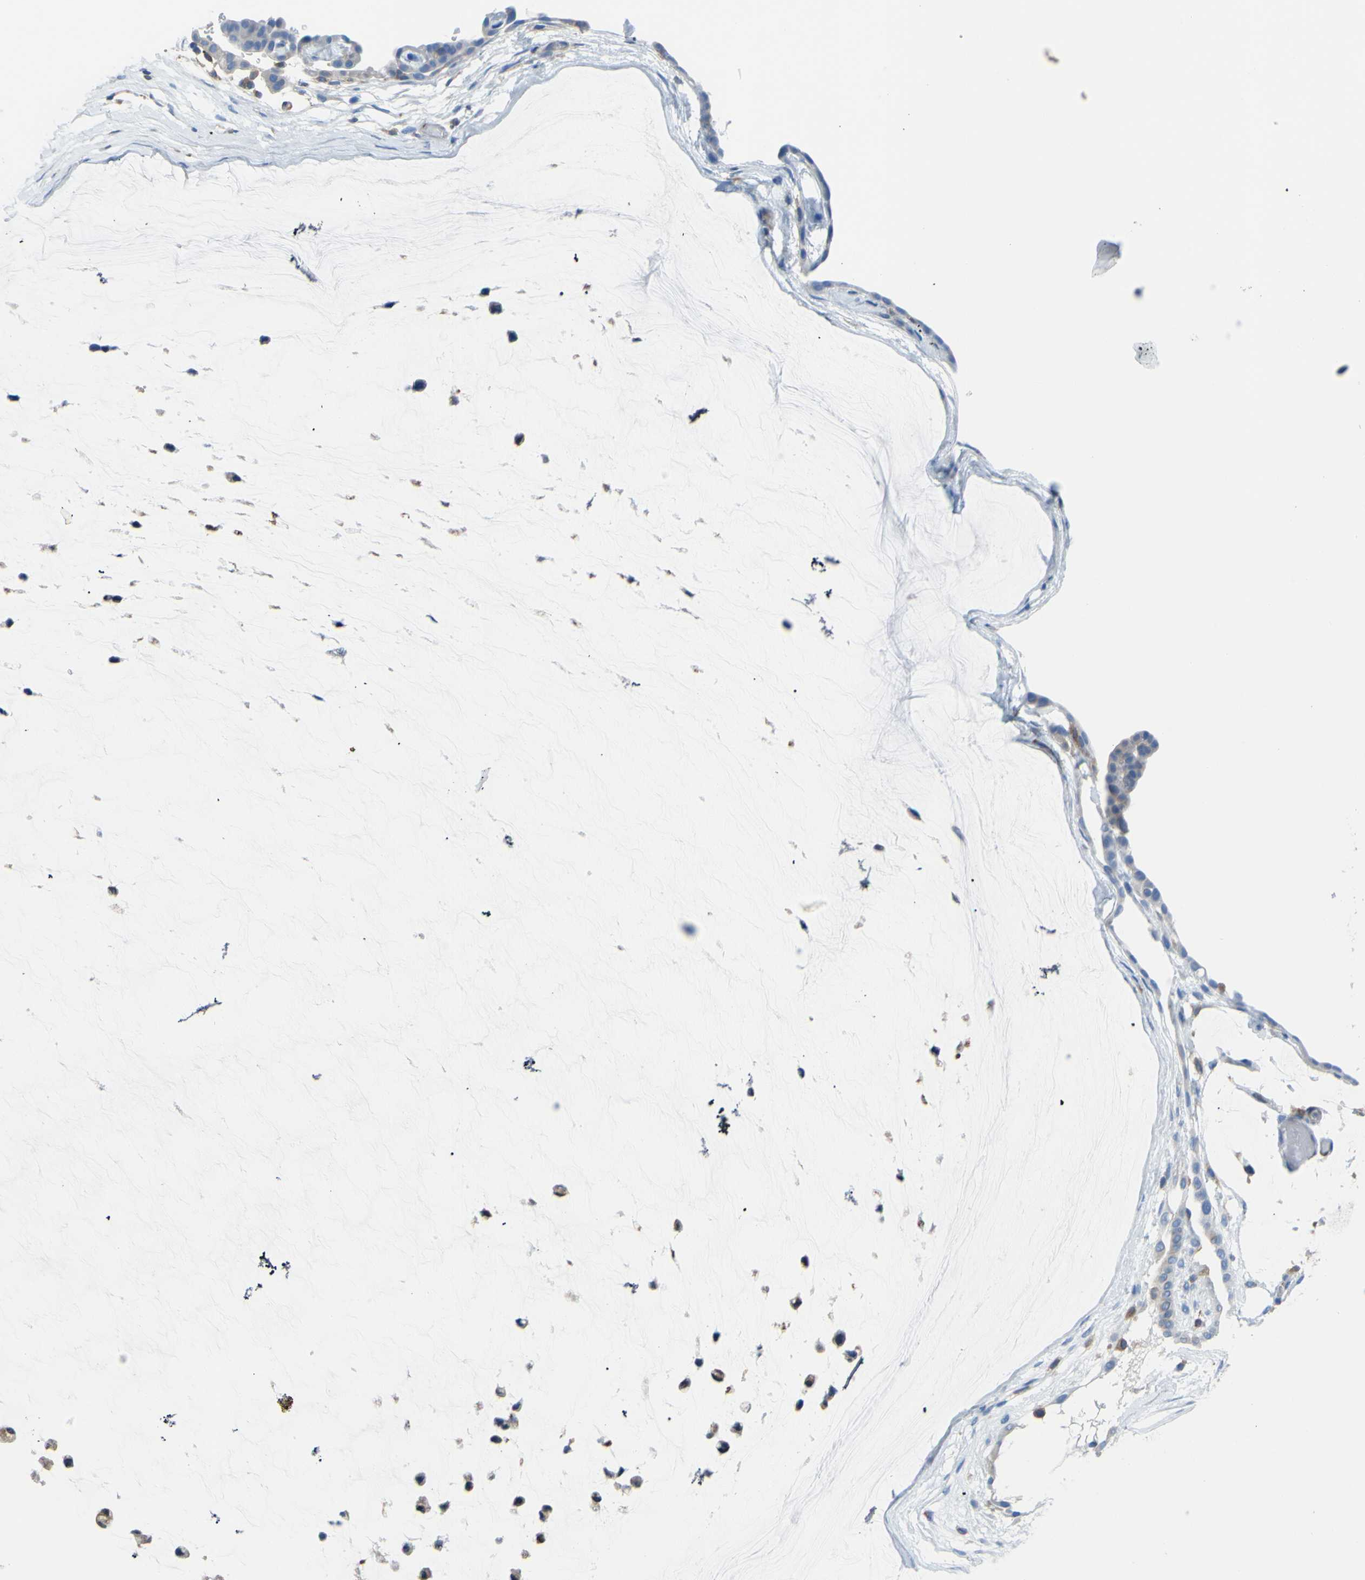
{"staining": {"intensity": "weak", "quantity": ">75%", "location": "cytoplasmic/membranous"}, "tissue": "ovarian cancer", "cell_type": "Tumor cells", "image_type": "cancer", "snomed": [{"axis": "morphology", "description": "Cystadenocarcinoma, mucinous, NOS"}, {"axis": "topography", "description": "Ovary"}], "caption": "Immunohistochemistry (IHC) of human ovarian cancer (mucinous cystadenocarcinoma) demonstrates low levels of weak cytoplasmic/membranous staining in about >75% of tumor cells.", "gene": "MGST2", "patient": {"sex": "female", "age": 39}}